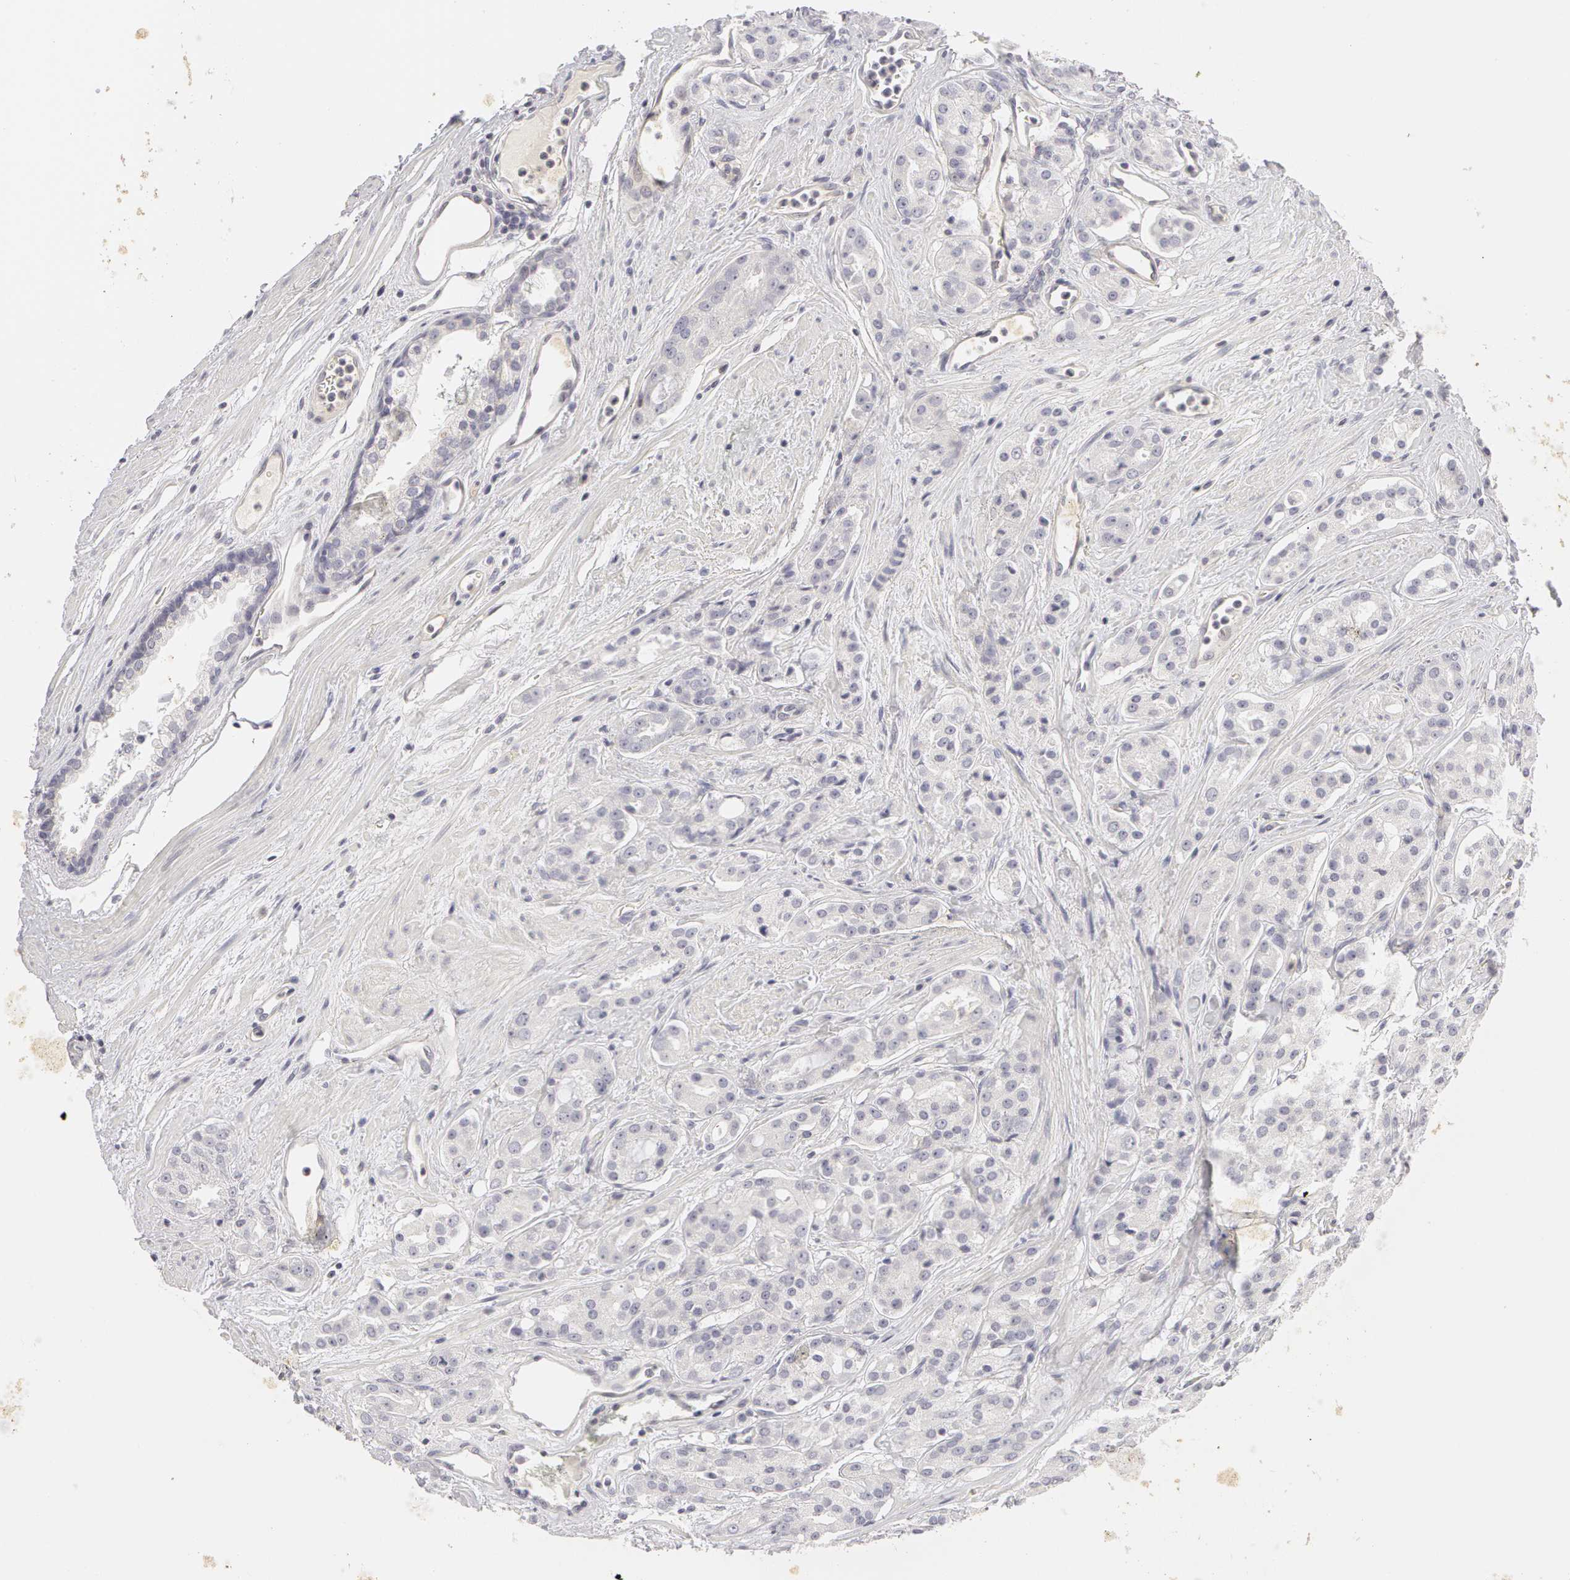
{"staining": {"intensity": "negative", "quantity": "none", "location": "none"}, "tissue": "prostate cancer", "cell_type": "Tumor cells", "image_type": "cancer", "snomed": [{"axis": "morphology", "description": "Adenocarcinoma, High grade"}, {"axis": "topography", "description": "Prostate"}], "caption": "This is a histopathology image of IHC staining of prostate cancer (high-grade adenocarcinoma), which shows no expression in tumor cells.", "gene": "ABCB1", "patient": {"sex": "male", "age": 64}}